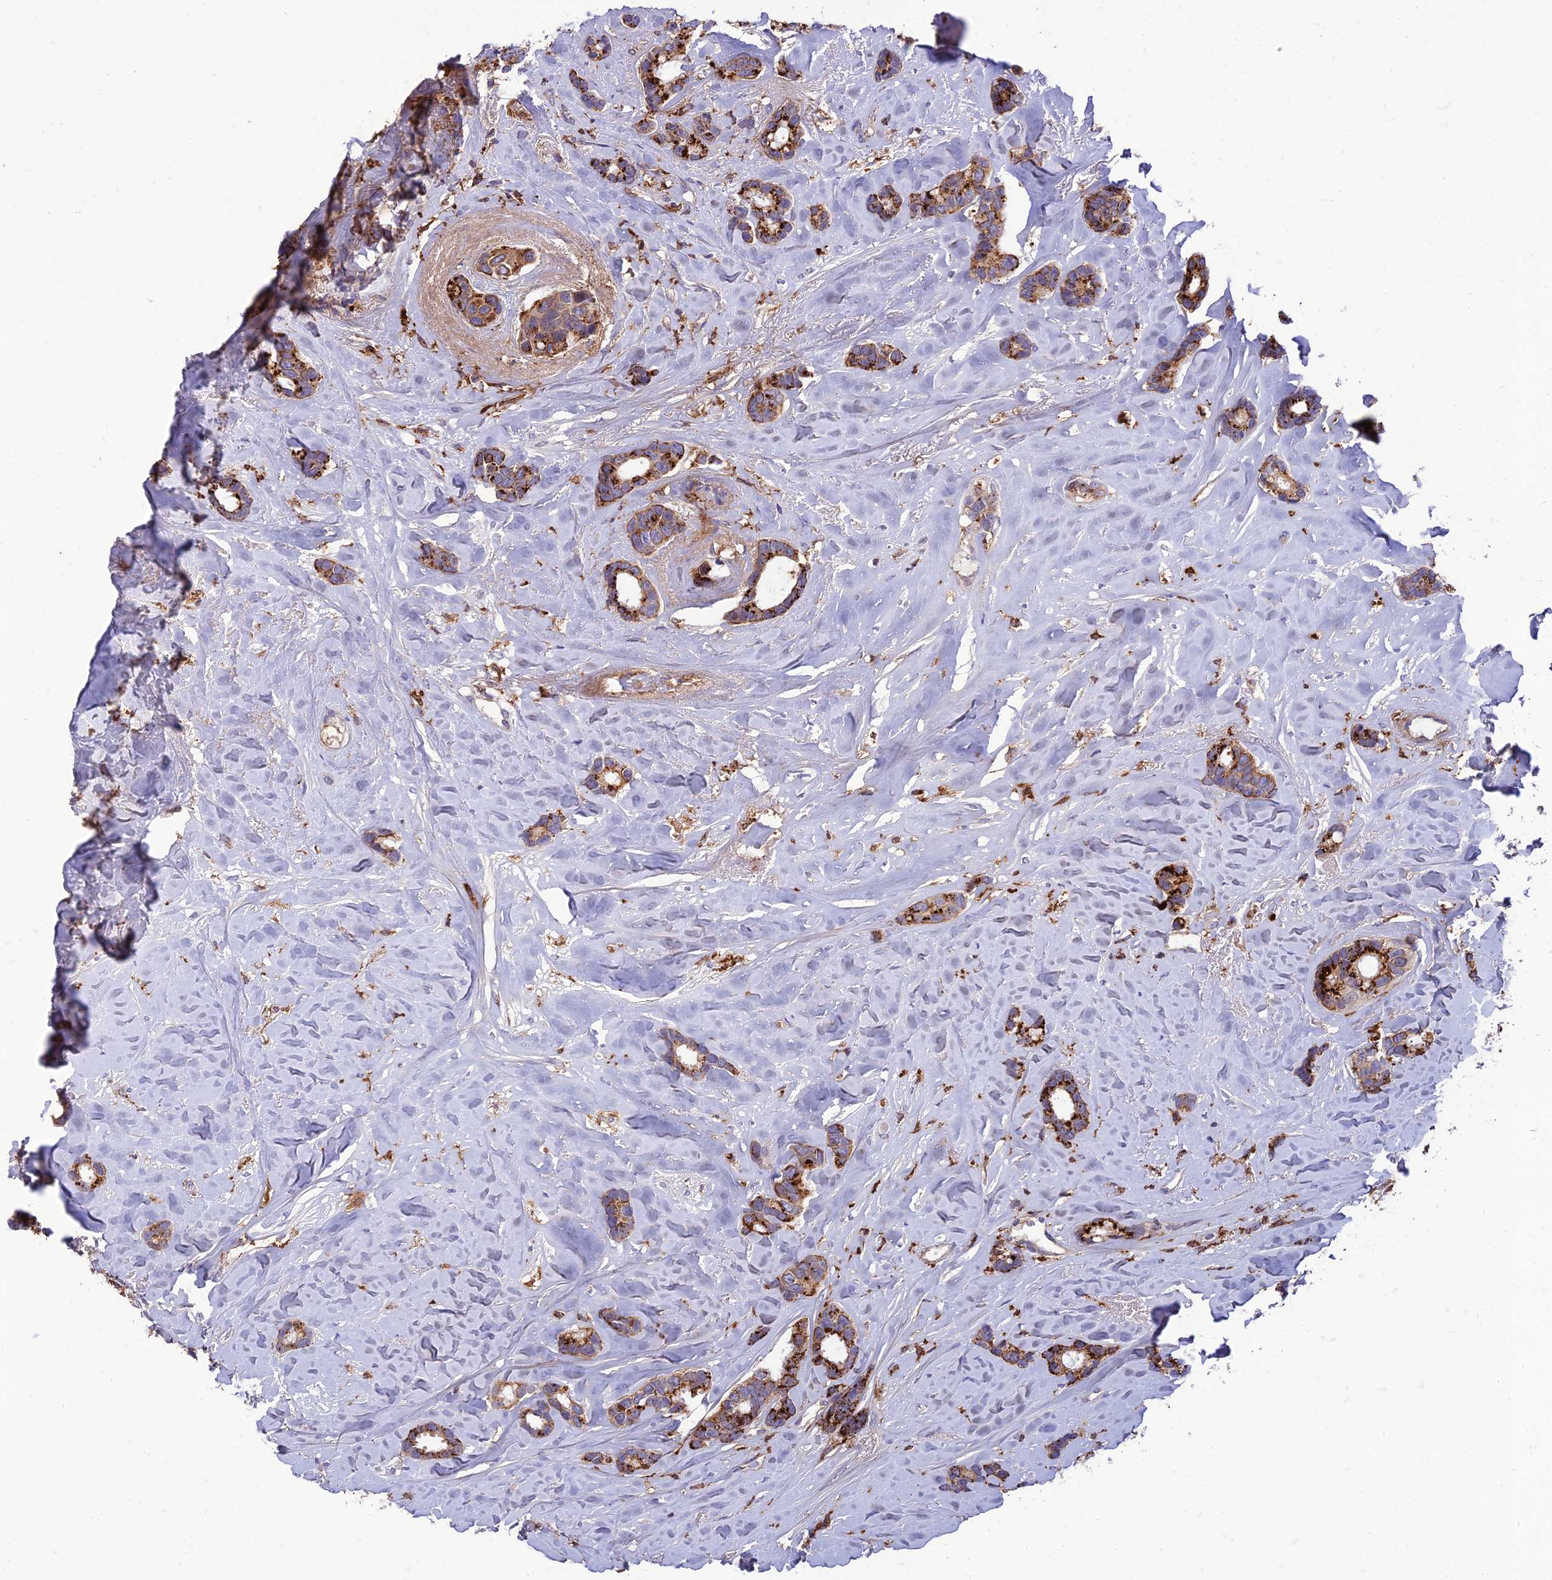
{"staining": {"intensity": "strong", "quantity": ">75%", "location": "cytoplasmic/membranous"}, "tissue": "breast cancer", "cell_type": "Tumor cells", "image_type": "cancer", "snomed": [{"axis": "morphology", "description": "Duct carcinoma"}, {"axis": "topography", "description": "Breast"}], "caption": "Human breast intraductal carcinoma stained with a brown dye demonstrates strong cytoplasmic/membranous positive positivity in approximately >75% of tumor cells.", "gene": "IRAK3", "patient": {"sex": "female", "age": 87}}